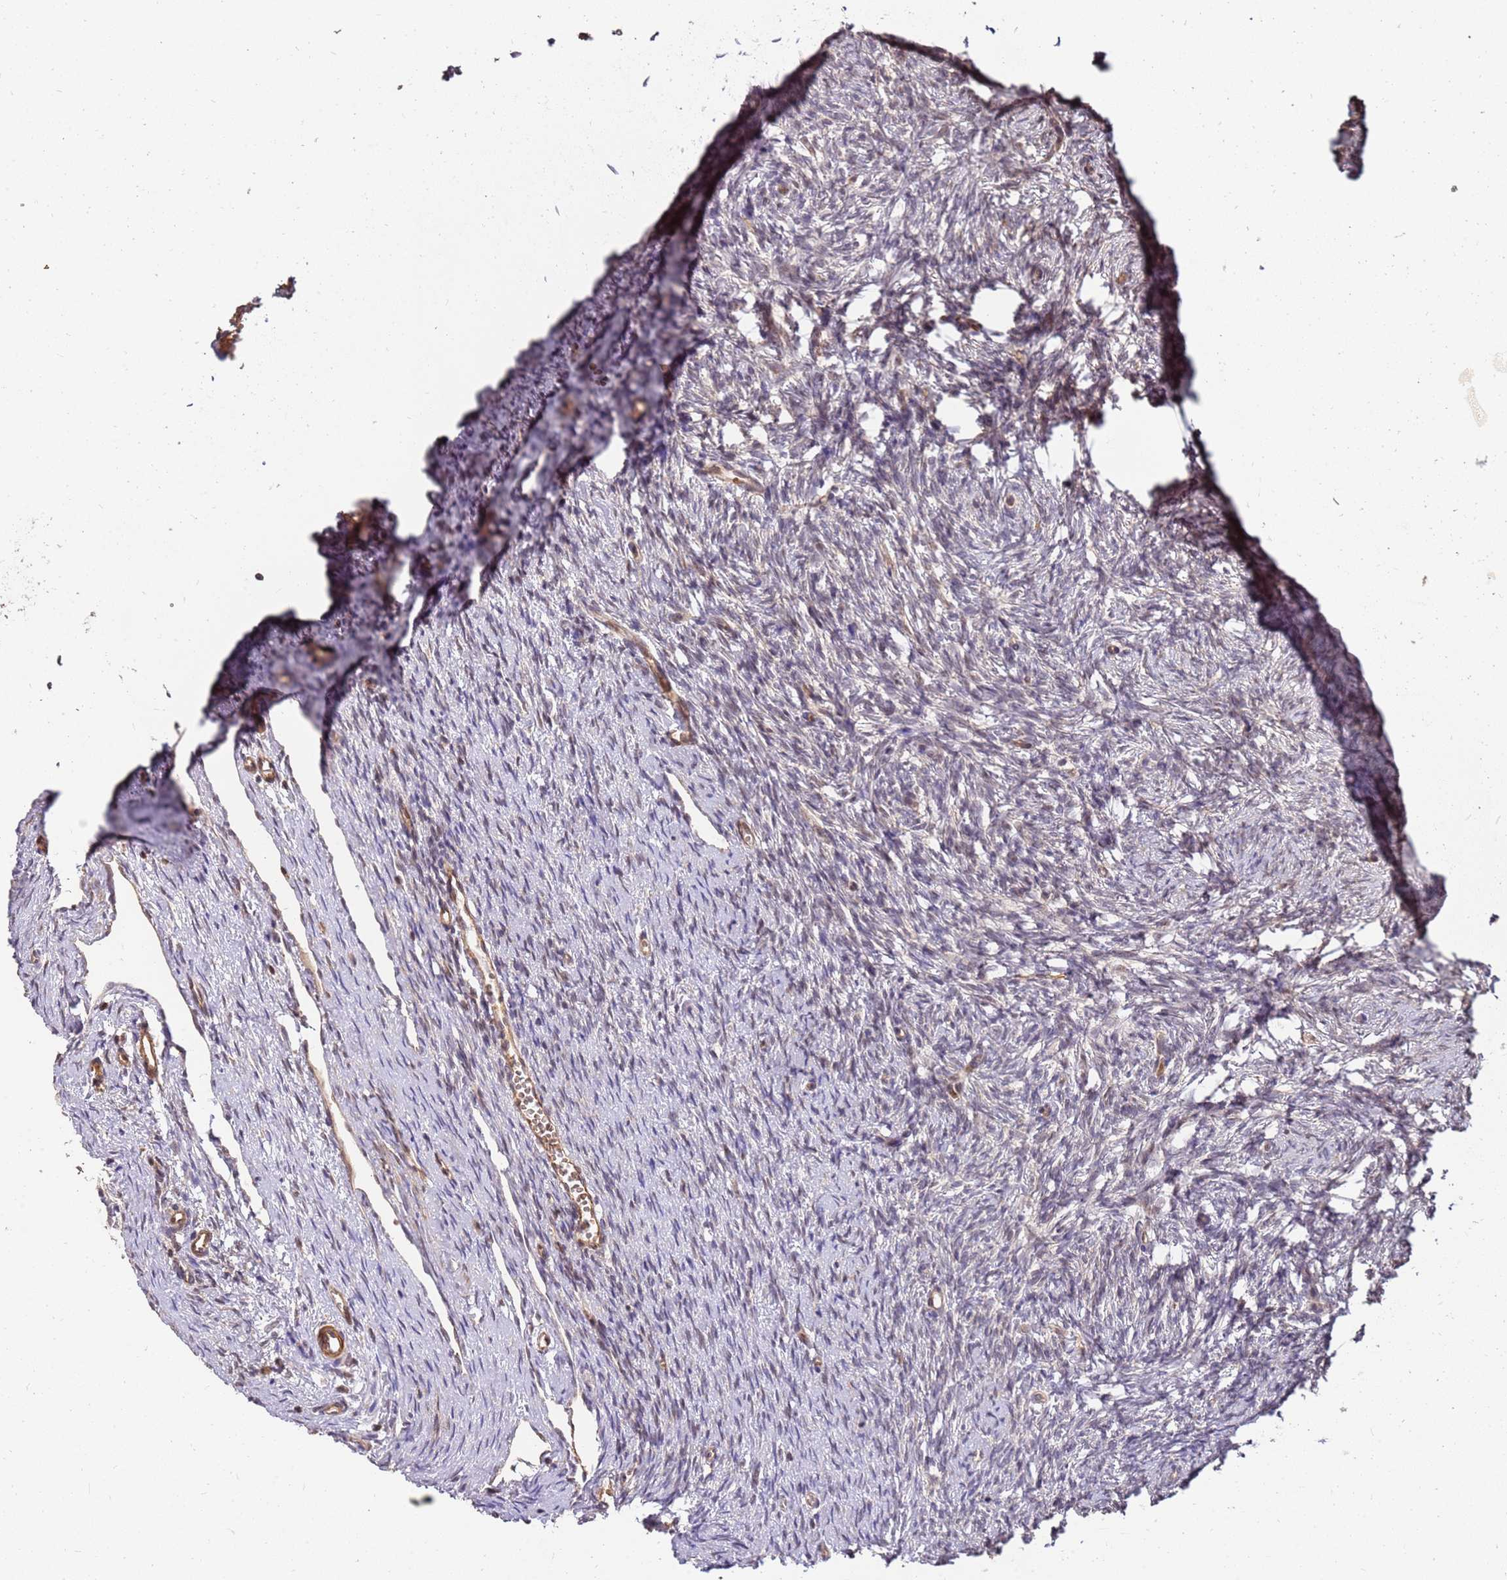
{"staining": {"intensity": "weak", "quantity": "25%-75%", "location": "cytoplasmic/membranous"}, "tissue": "ovary", "cell_type": "Ovarian stroma cells", "image_type": "normal", "snomed": [{"axis": "morphology", "description": "Normal tissue, NOS"}, {"axis": "topography", "description": "Ovary"}], "caption": "Ovarian stroma cells display low levels of weak cytoplasmic/membranous positivity in about 25%-75% of cells in normal ovary. The staining was performed using DAB (3,3'-diaminobenzidine) to visualize the protein expression in brown, while the nuclei were stained in blue with hematoxylin (Magnification: 20x).", "gene": "ST18", "patient": {"sex": "female", "age": 51}}